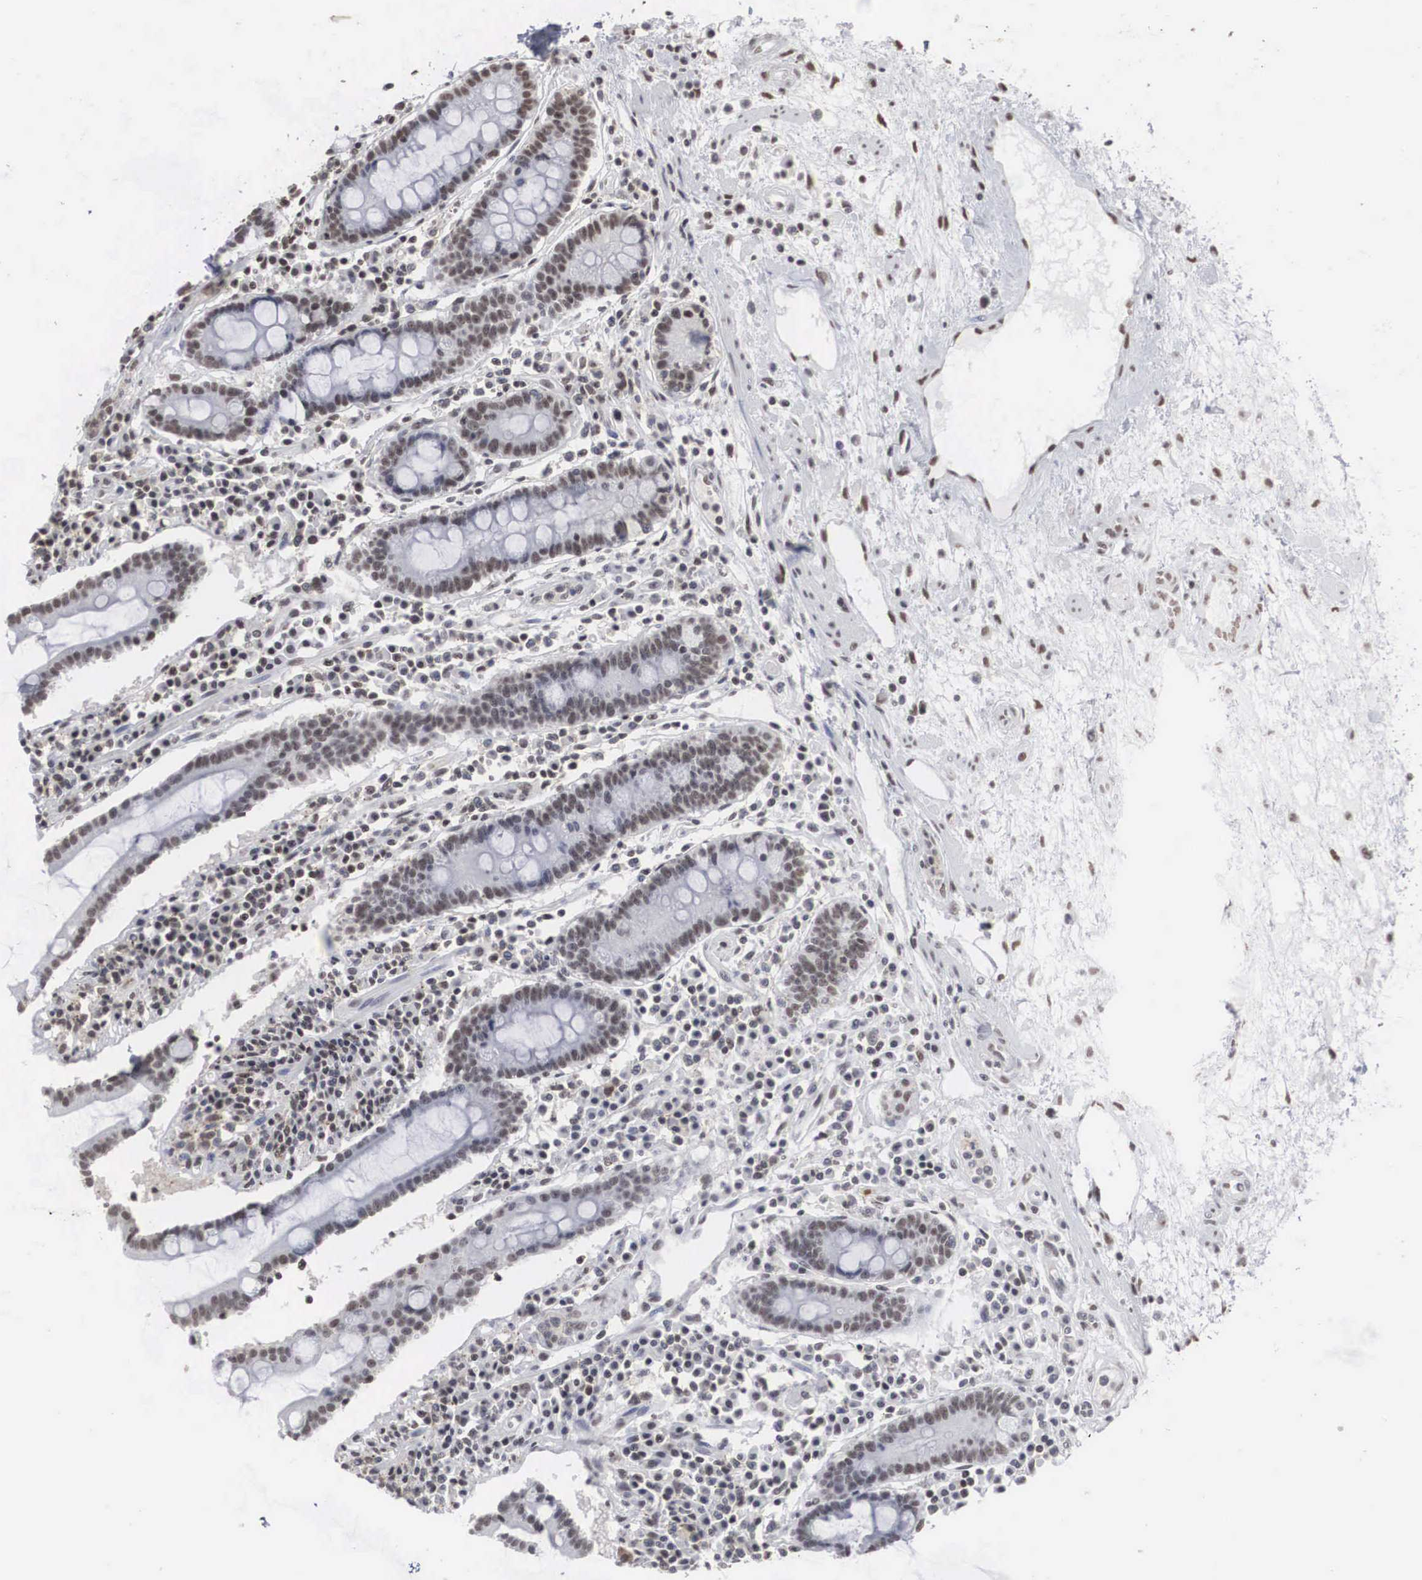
{"staining": {"intensity": "weak", "quantity": "25%-75%", "location": "nuclear"}, "tissue": "duodenum", "cell_type": "Glandular cells", "image_type": "normal", "snomed": [{"axis": "morphology", "description": "Normal tissue, NOS"}, {"axis": "topography", "description": "Duodenum"}], "caption": "Immunohistochemistry (IHC) (DAB (3,3'-diaminobenzidine)) staining of normal human duodenum displays weak nuclear protein expression in about 25%-75% of glandular cells. (DAB (3,3'-diaminobenzidine) IHC with brightfield microscopy, high magnification).", "gene": "AUTS2", "patient": {"sex": "male", "age": 73}}